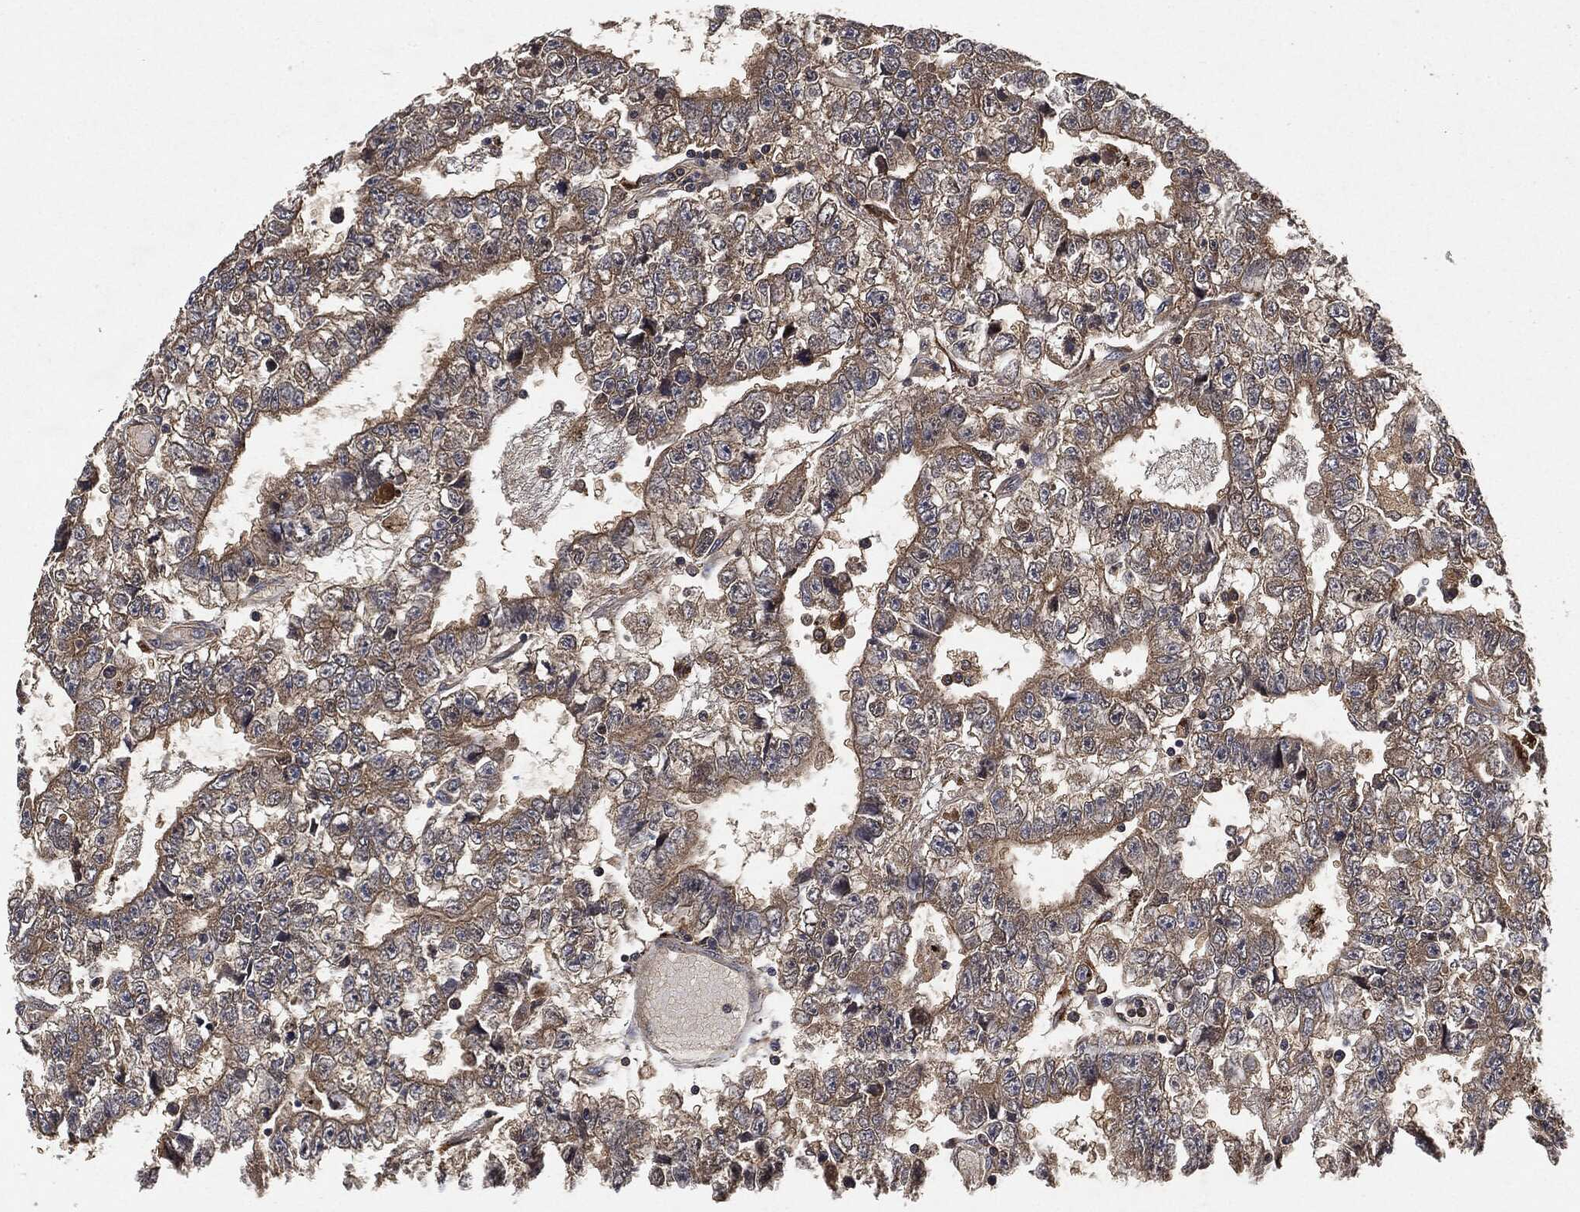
{"staining": {"intensity": "weak", "quantity": ">75%", "location": "cytoplasmic/membranous"}, "tissue": "testis cancer", "cell_type": "Tumor cells", "image_type": "cancer", "snomed": [{"axis": "morphology", "description": "Carcinoma, Embryonal, NOS"}, {"axis": "topography", "description": "Testis"}], "caption": "Protein analysis of embryonal carcinoma (testis) tissue demonstrates weak cytoplasmic/membranous staining in about >75% of tumor cells.", "gene": "BRAF", "patient": {"sex": "male", "age": 25}}